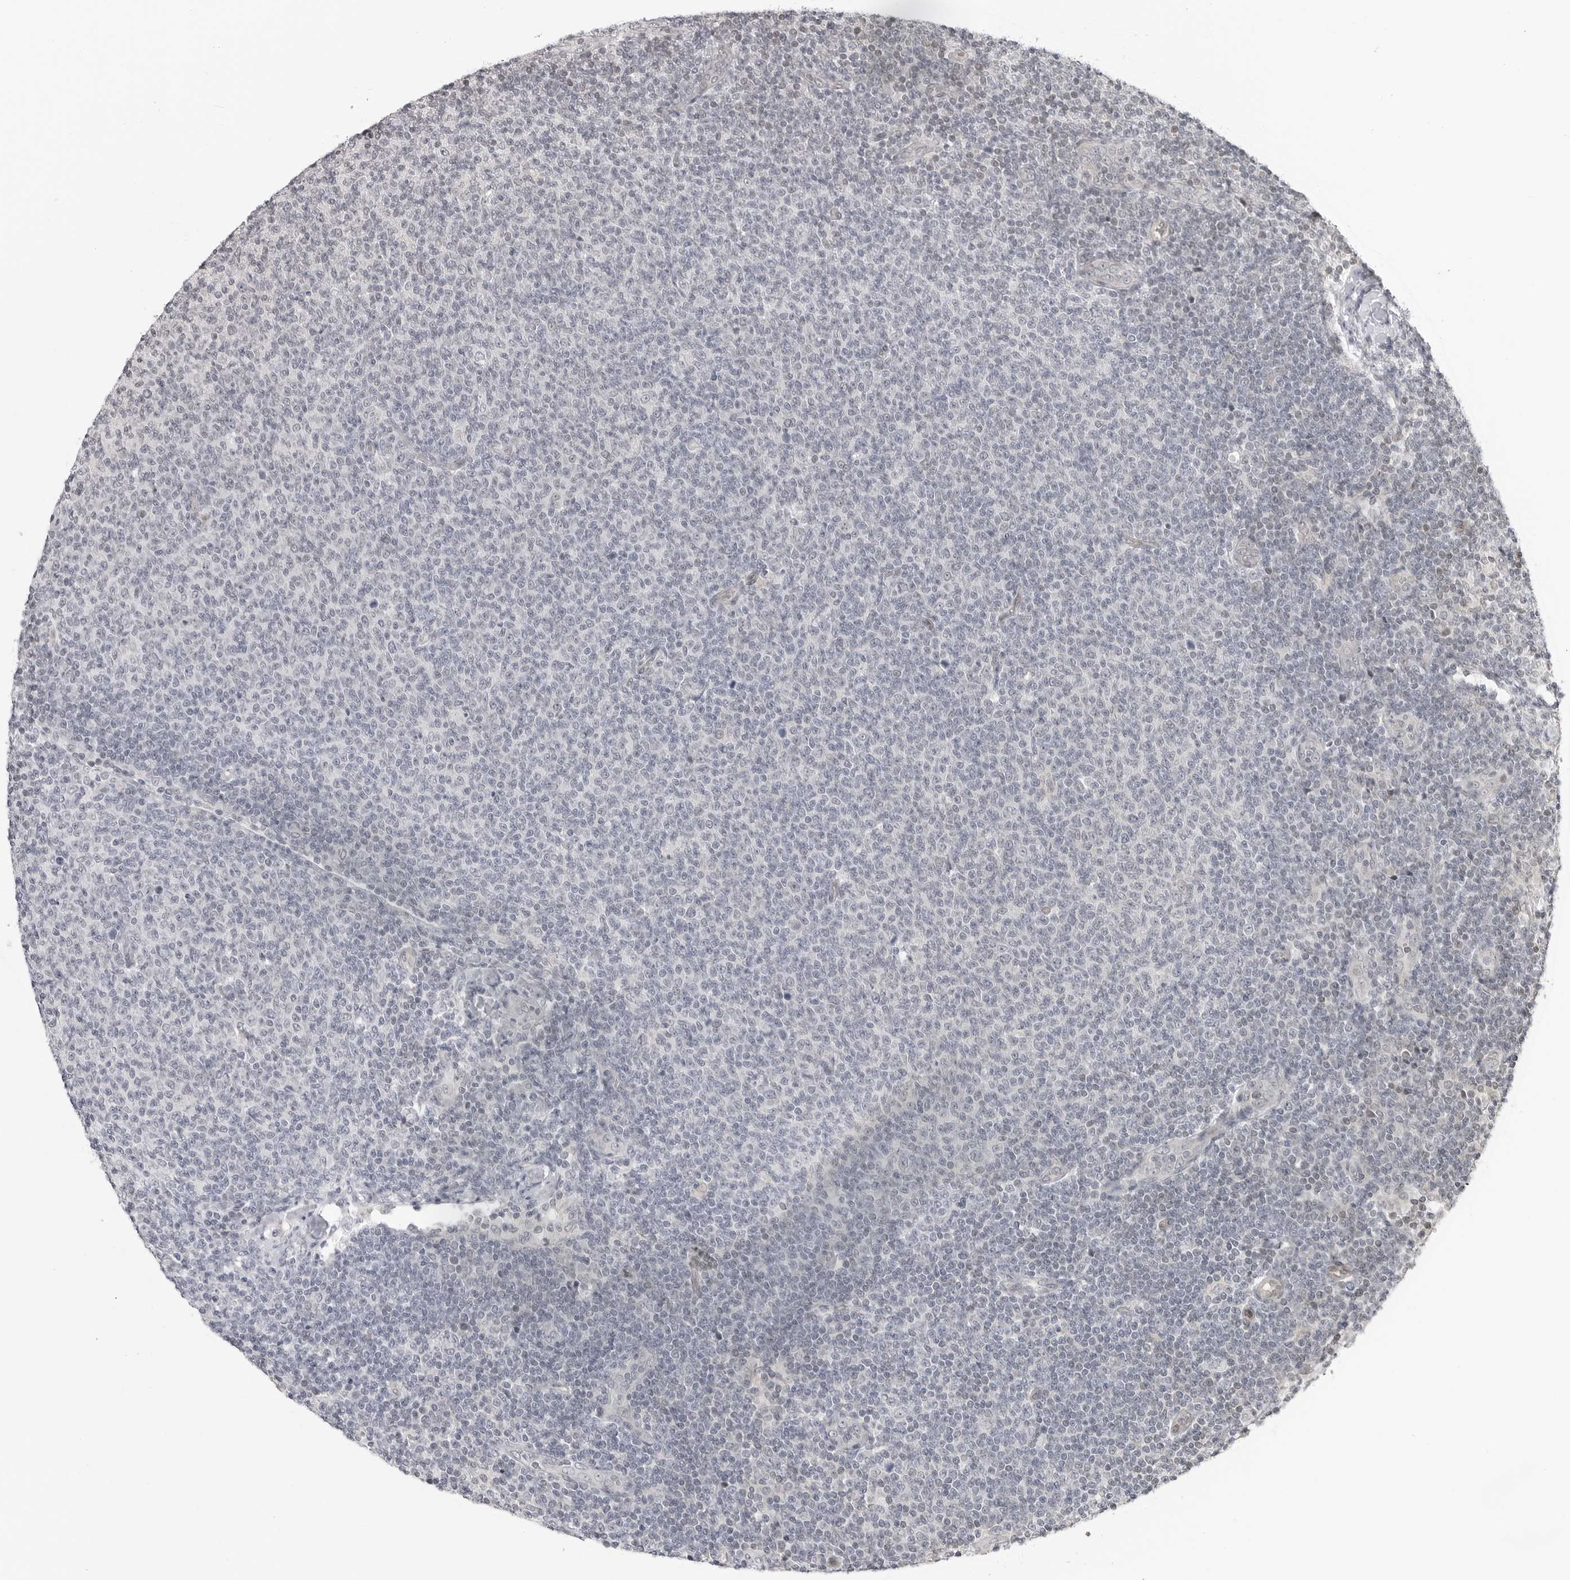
{"staining": {"intensity": "negative", "quantity": "none", "location": "none"}, "tissue": "lymphoma", "cell_type": "Tumor cells", "image_type": "cancer", "snomed": [{"axis": "morphology", "description": "Malignant lymphoma, non-Hodgkin's type, Low grade"}, {"axis": "topography", "description": "Lymph node"}], "caption": "Tumor cells show no significant positivity in malignant lymphoma, non-Hodgkin's type (low-grade). (DAB immunohistochemistry (IHC) visualized using brightfield microscopy, high magnification).", "gene": "C8orf33", "patient": {"sex": "male", "age": 66}}